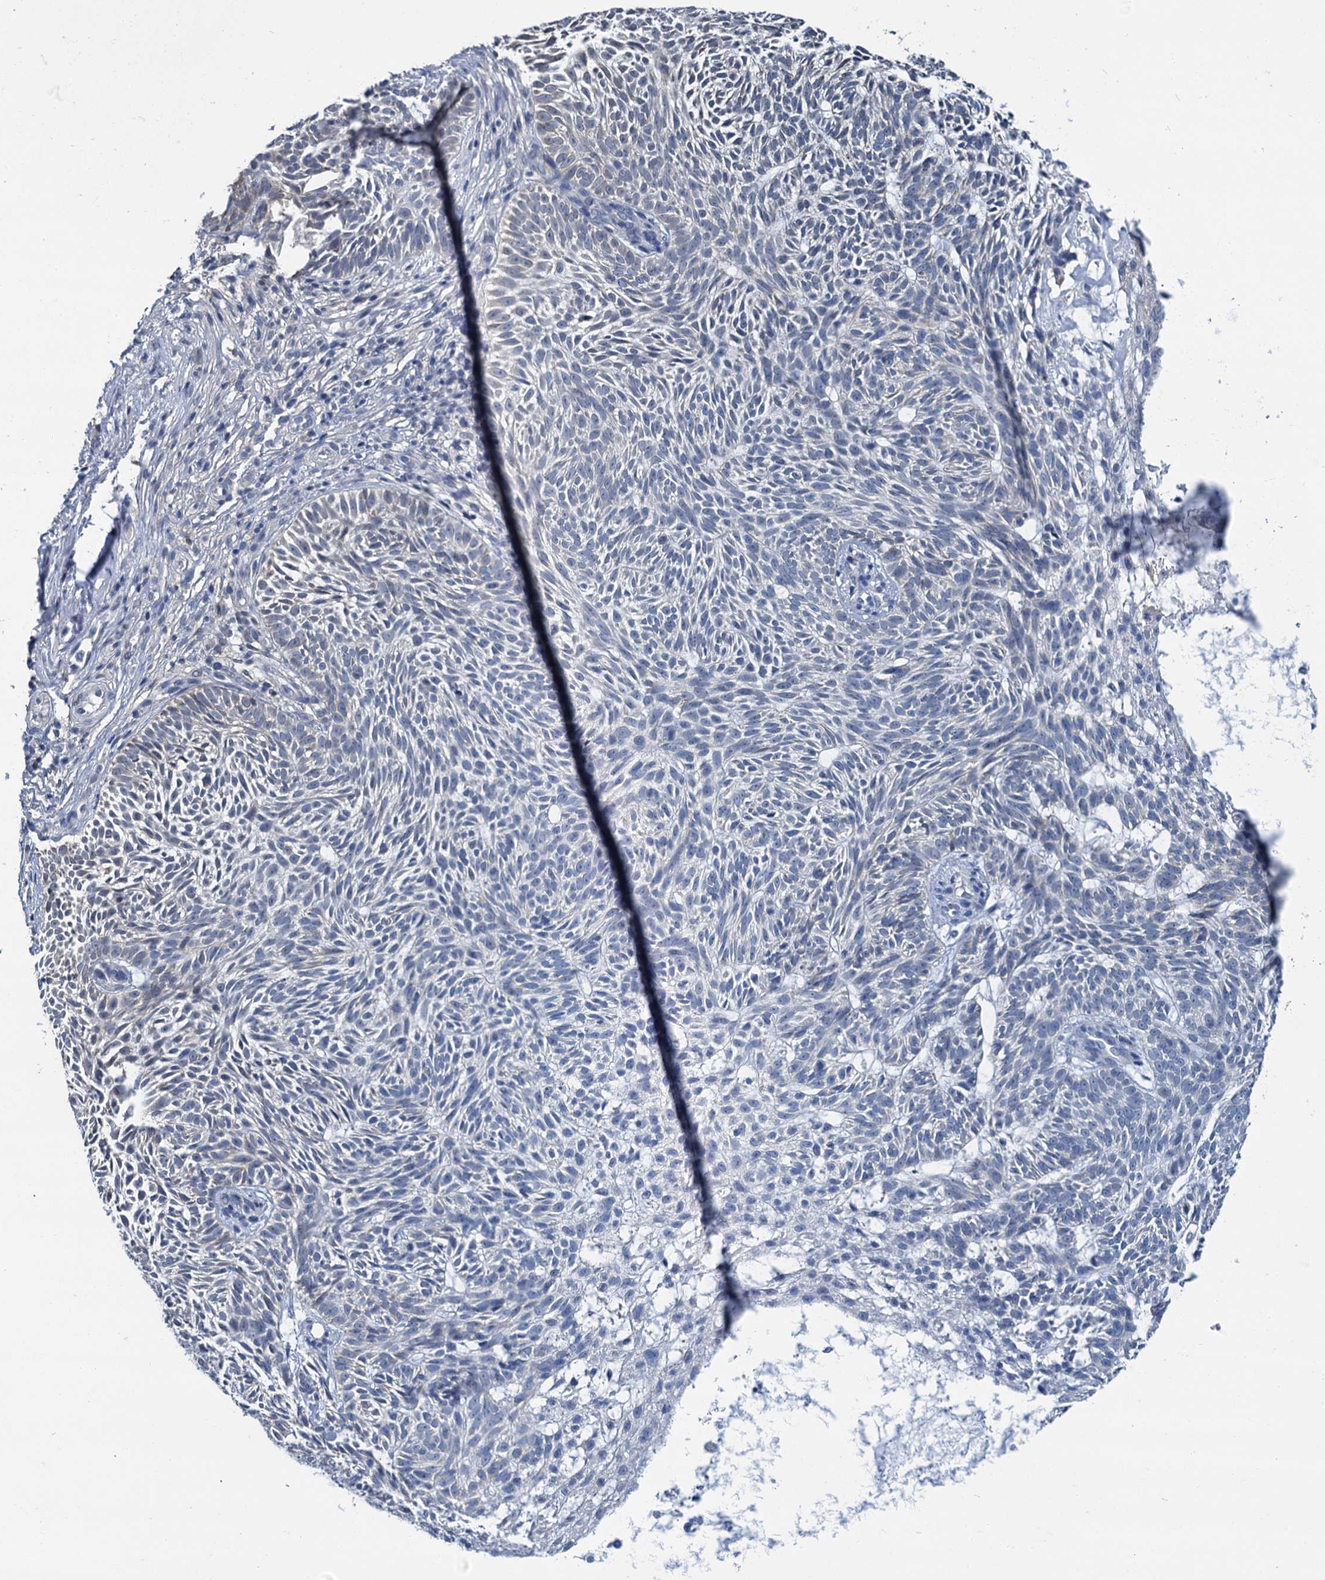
{"staining": {"intensity": "negative", "quantity": "none", "location": "none"}, "tissue": "skin cancer", "cell_type": "Tumor cells", "image_type": "cancer", "snomed": [{"axis": "morphology", "description": "Basal cell carcinoma"}, {"axis": "topography", "description": "Skin"}], "caption": "Immunohistochemistry (IHC) histopathology image of skin basal cell carcinoma stained for a protein (brown), which reveals no expression in tumor cells. Nuclei are stained in blue.", "gene": "MIOX", "patient": {"sex": "male", "age": 75}}